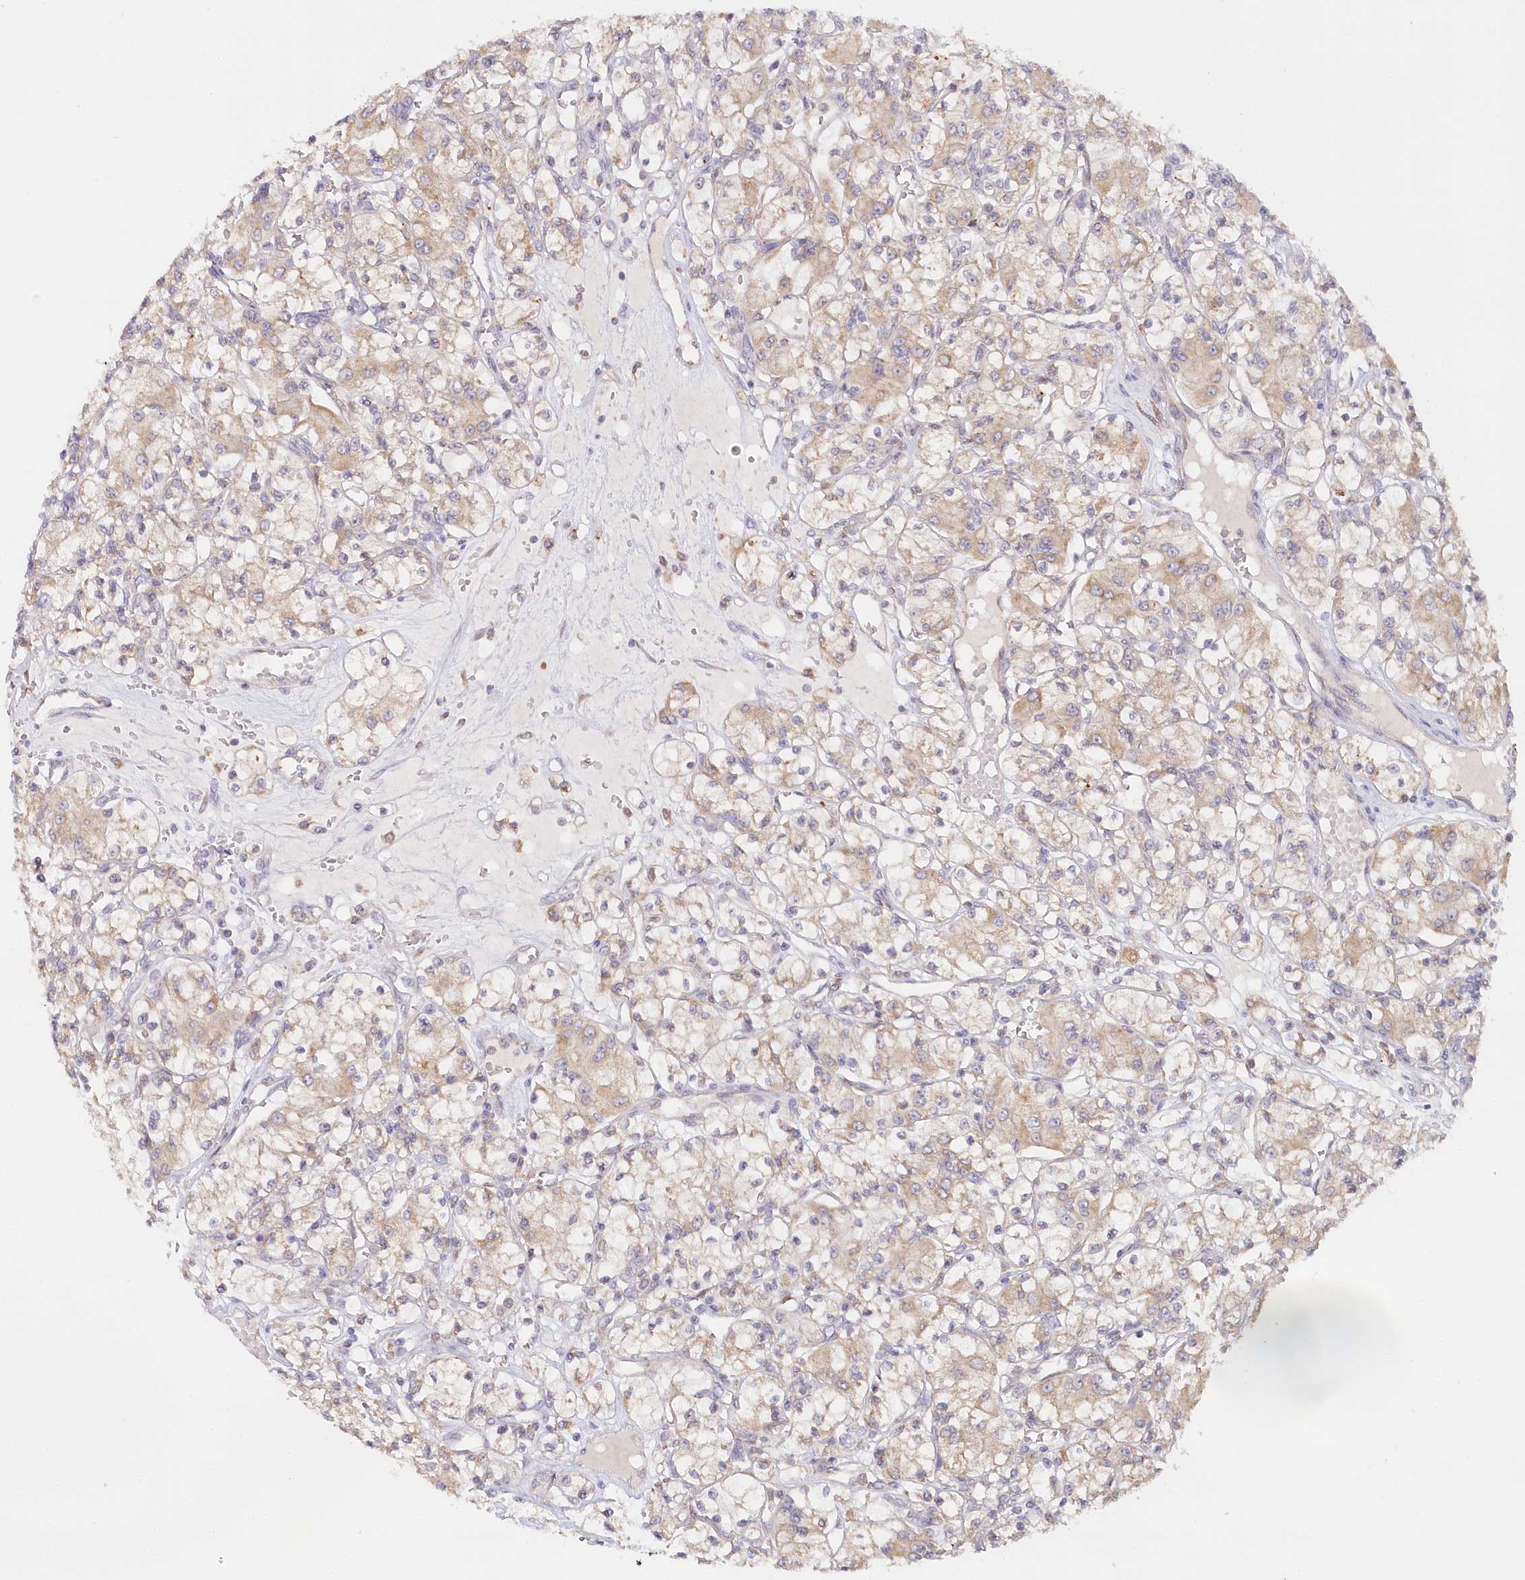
{"staining": {"intensity": "weak", "quantity": "<25%", "location": "cytoplasmic/membranous"}, "tissue": "renal cancer", "cell_type": "Tumor cells", "image_type": "cancer", "snomed": [{"axis": "morphology", "description": "Adenocarcinoma, NOS"}, {"axis": "topography", "description": "Kidney"}], "caption": "This is an immunohistochemistry photomicrograph of human renal cancer (adenocarcinoma). There is no staining in tumor cells.", "gene": "PAIP2", "patient": {"sex": "female", "age": 59}}